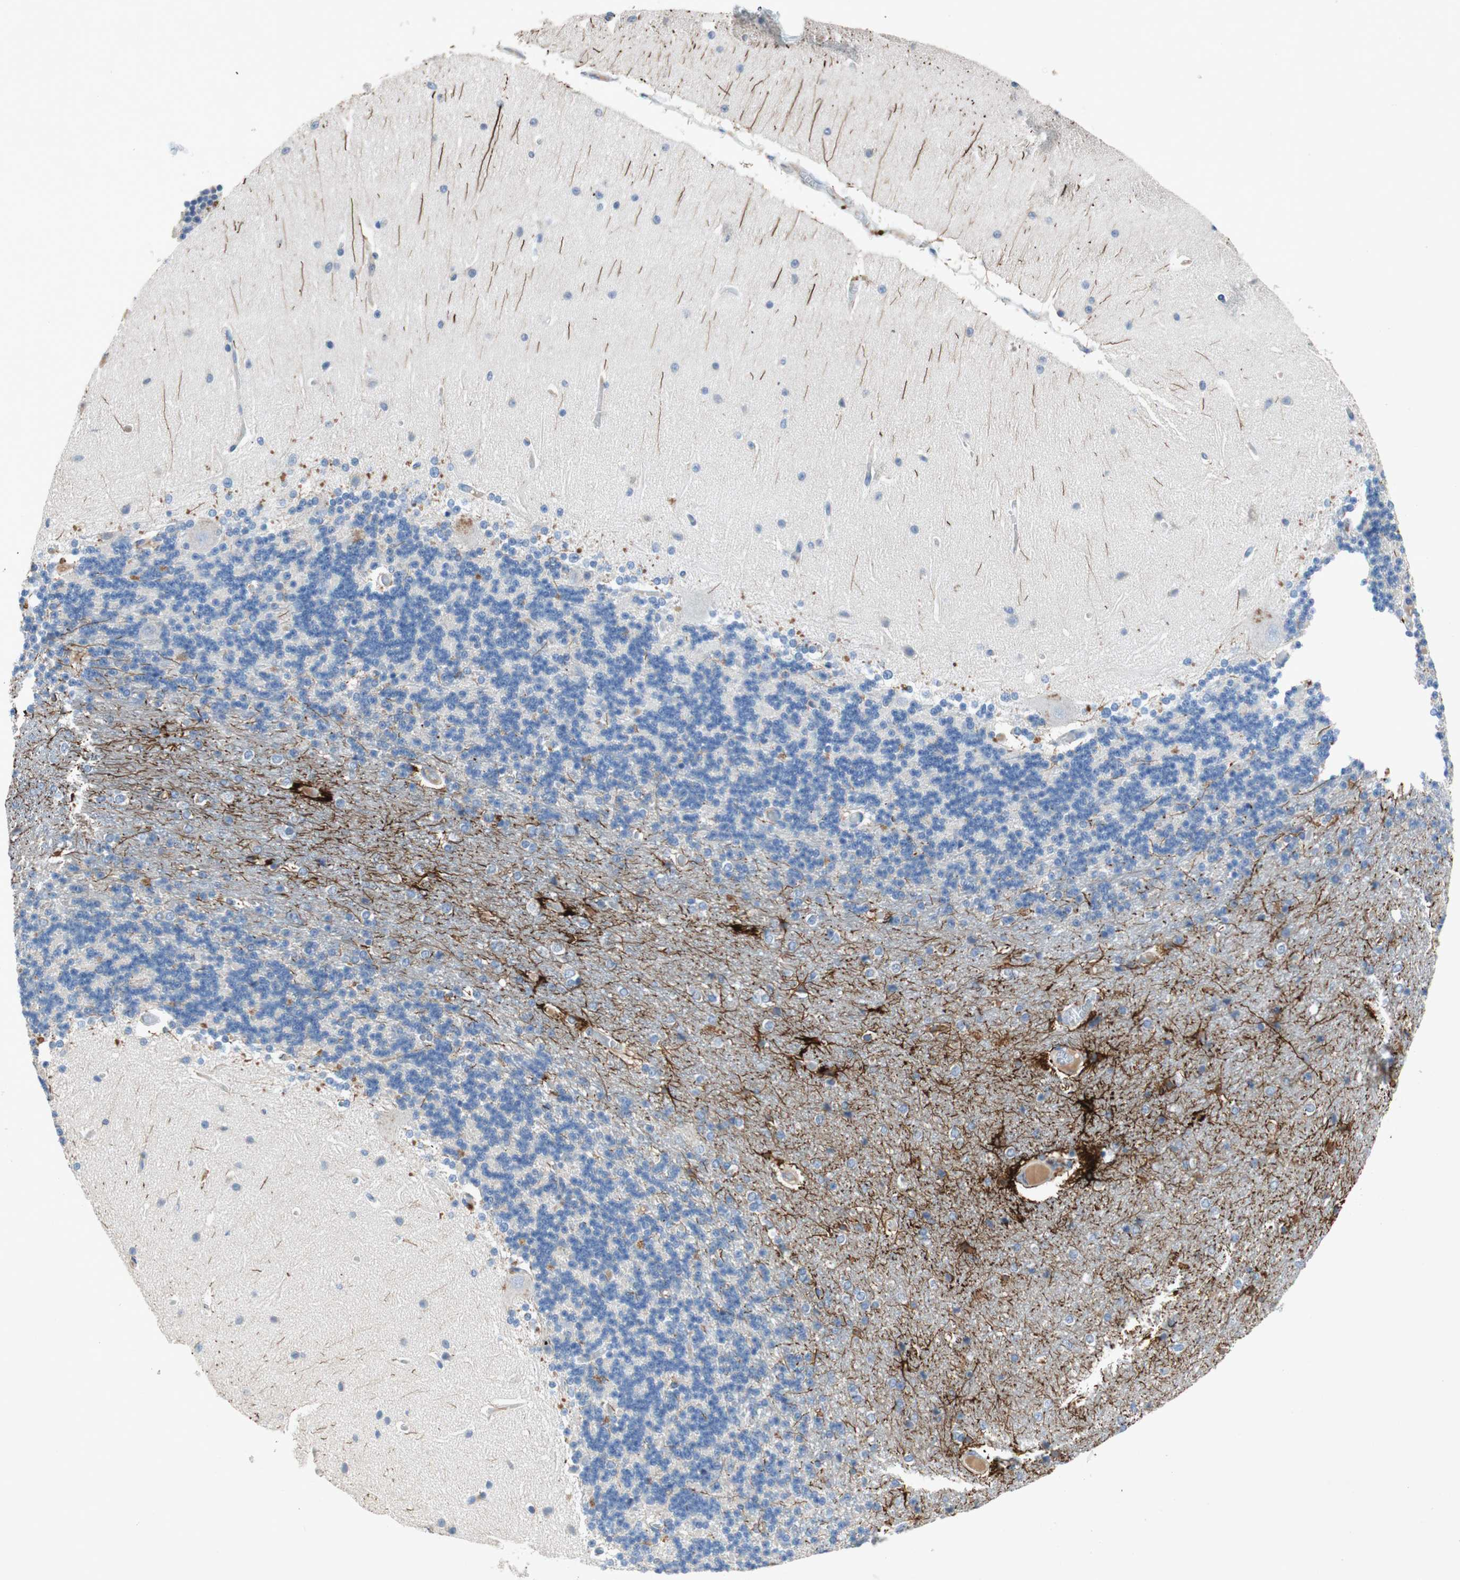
{"staining": {"intensity": "strong", "quantity": "<25%", "location": "cytoplasmic/membranous"}, "tissue": "cerebellum", "cell_type": "Cells in granular layer", "image_type": "normal", "snomed": [{"axis": "morphology", "description": "Normal tissue, NOS"}, {"axis": "topography", "description": "Cerebellum"}], "caption": "This histopathology image shows unremarkable cerebellum stained with immunohistochemistry (IHC) to label a protein in brown. The cytoplasmic/membranous of cells in granular layer show strong positivity for the protein. Nuclei are counter-stained blue.", "gene": "RELB", "patient": {"sex": "female", "age": 54}}